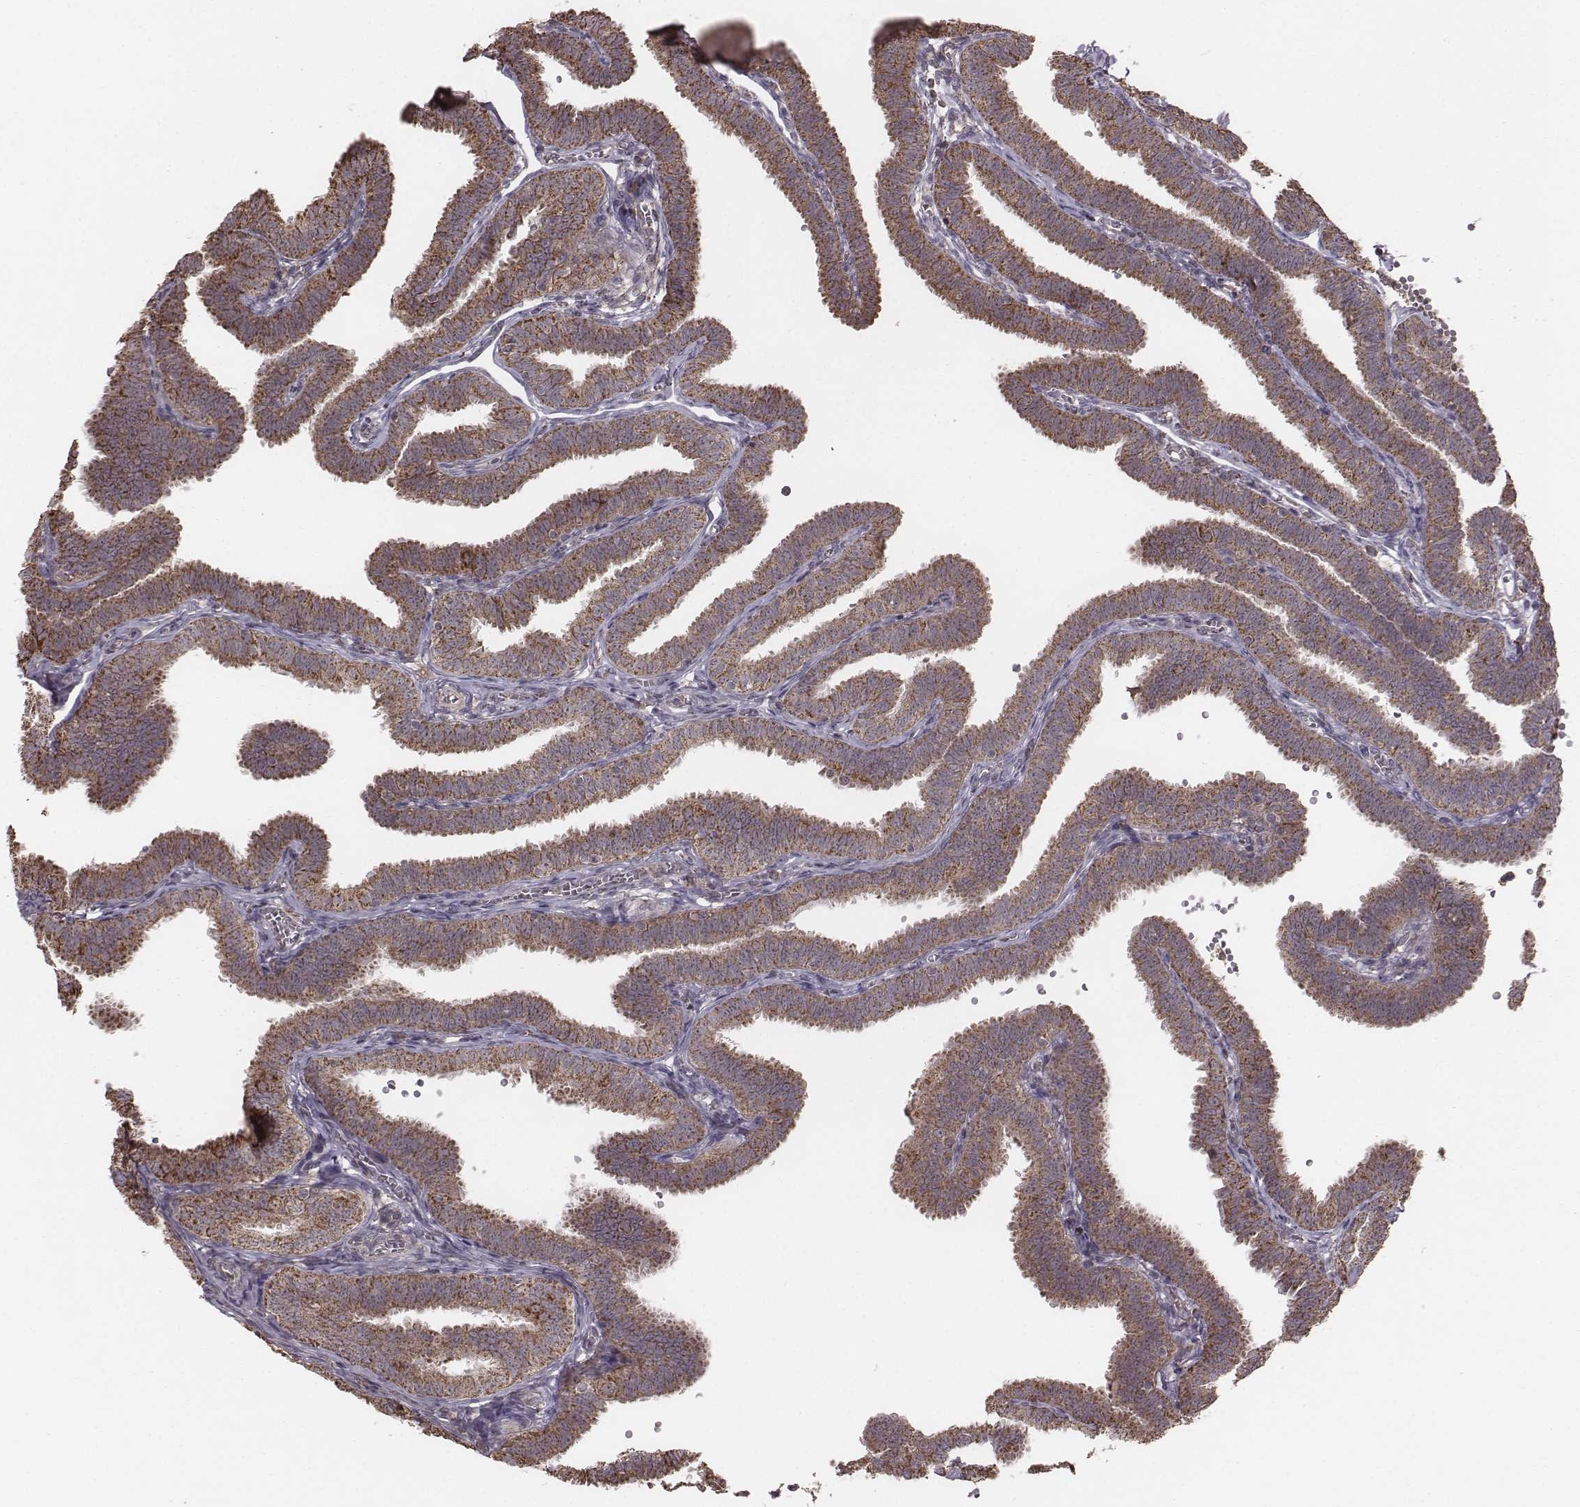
{"staining": {"intensity": "strong", "quantity": ">75%", "location": "cytoplasmic/membranous"}, "tissue": "fallopian tube", "cell_type": "Glandular cells", "image_type": "normal", "snomed": [{"axis": "morphology", "description": "Normal tissue, NOS"}, {"axis": "topography", "description": "Fallopian tube"}], "caption": "Benign fallopian tube demonstrates strong cytoplasmic/membranous positivity in approximately >75% of glandular cells, visualized by immunohistochemistry. (IHC, brightfield microscopy, high magnification).", "gene": "PDCD2L", "patient": {"sex": "female", "age": 25}}